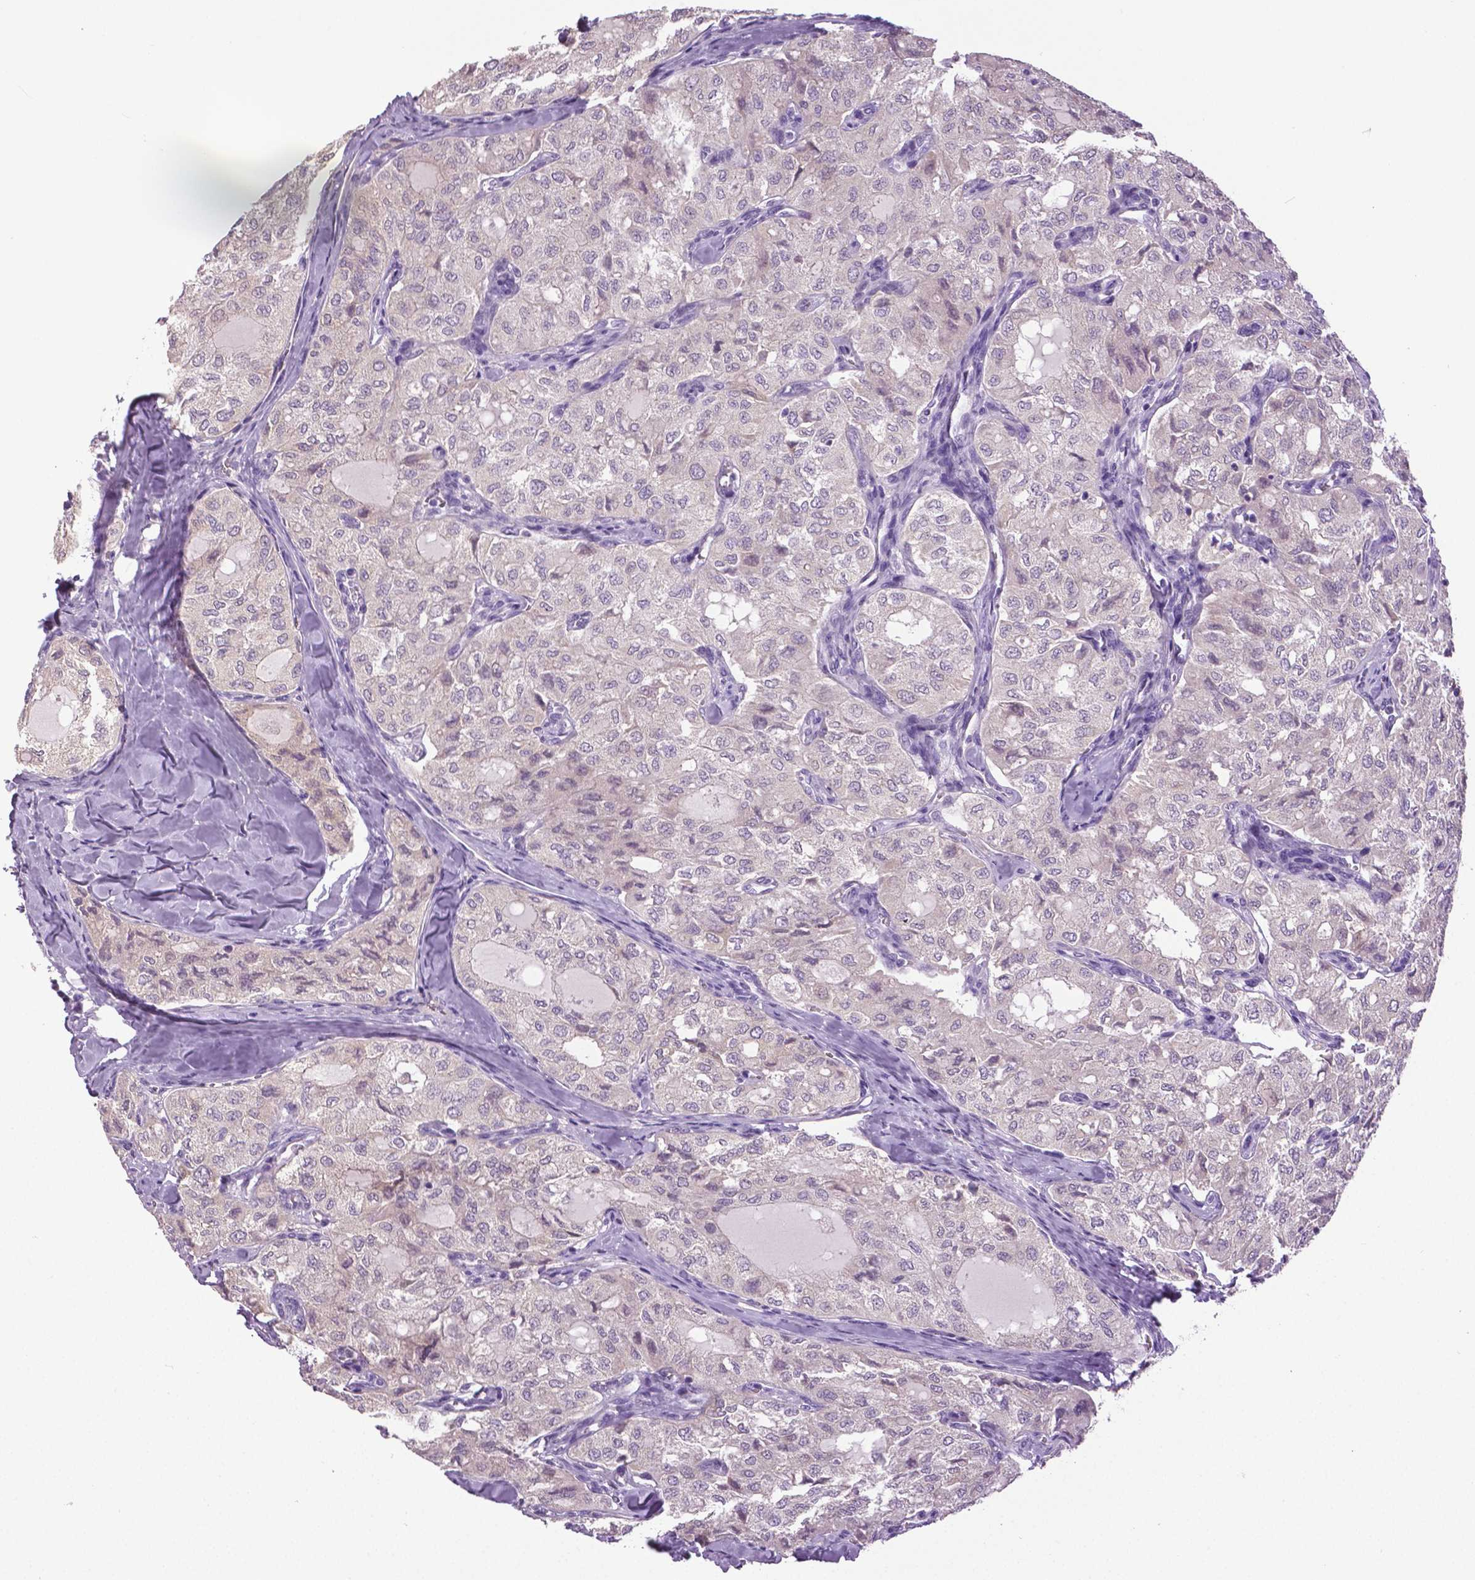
{"staining": {"intensity": "negative", "quantity": "none", "location": "none"}, "tissue": "thyroid cancer", "cell_type": "Tumor cells", "image_type": "cancer", "snomed": [{"axis": "morphology", "description": "Follicular adenoma carcinoma, NOS"}, {"axis": "topography", "description": "Thyroid gland"}], "caption": "Immunohistochemical staining of human follicular adenoma carcinoma (thyroid) displays no significant staining in tumor cells.", "gene": "DNAH12", "patient": {"sex": "male", "age": 75}}